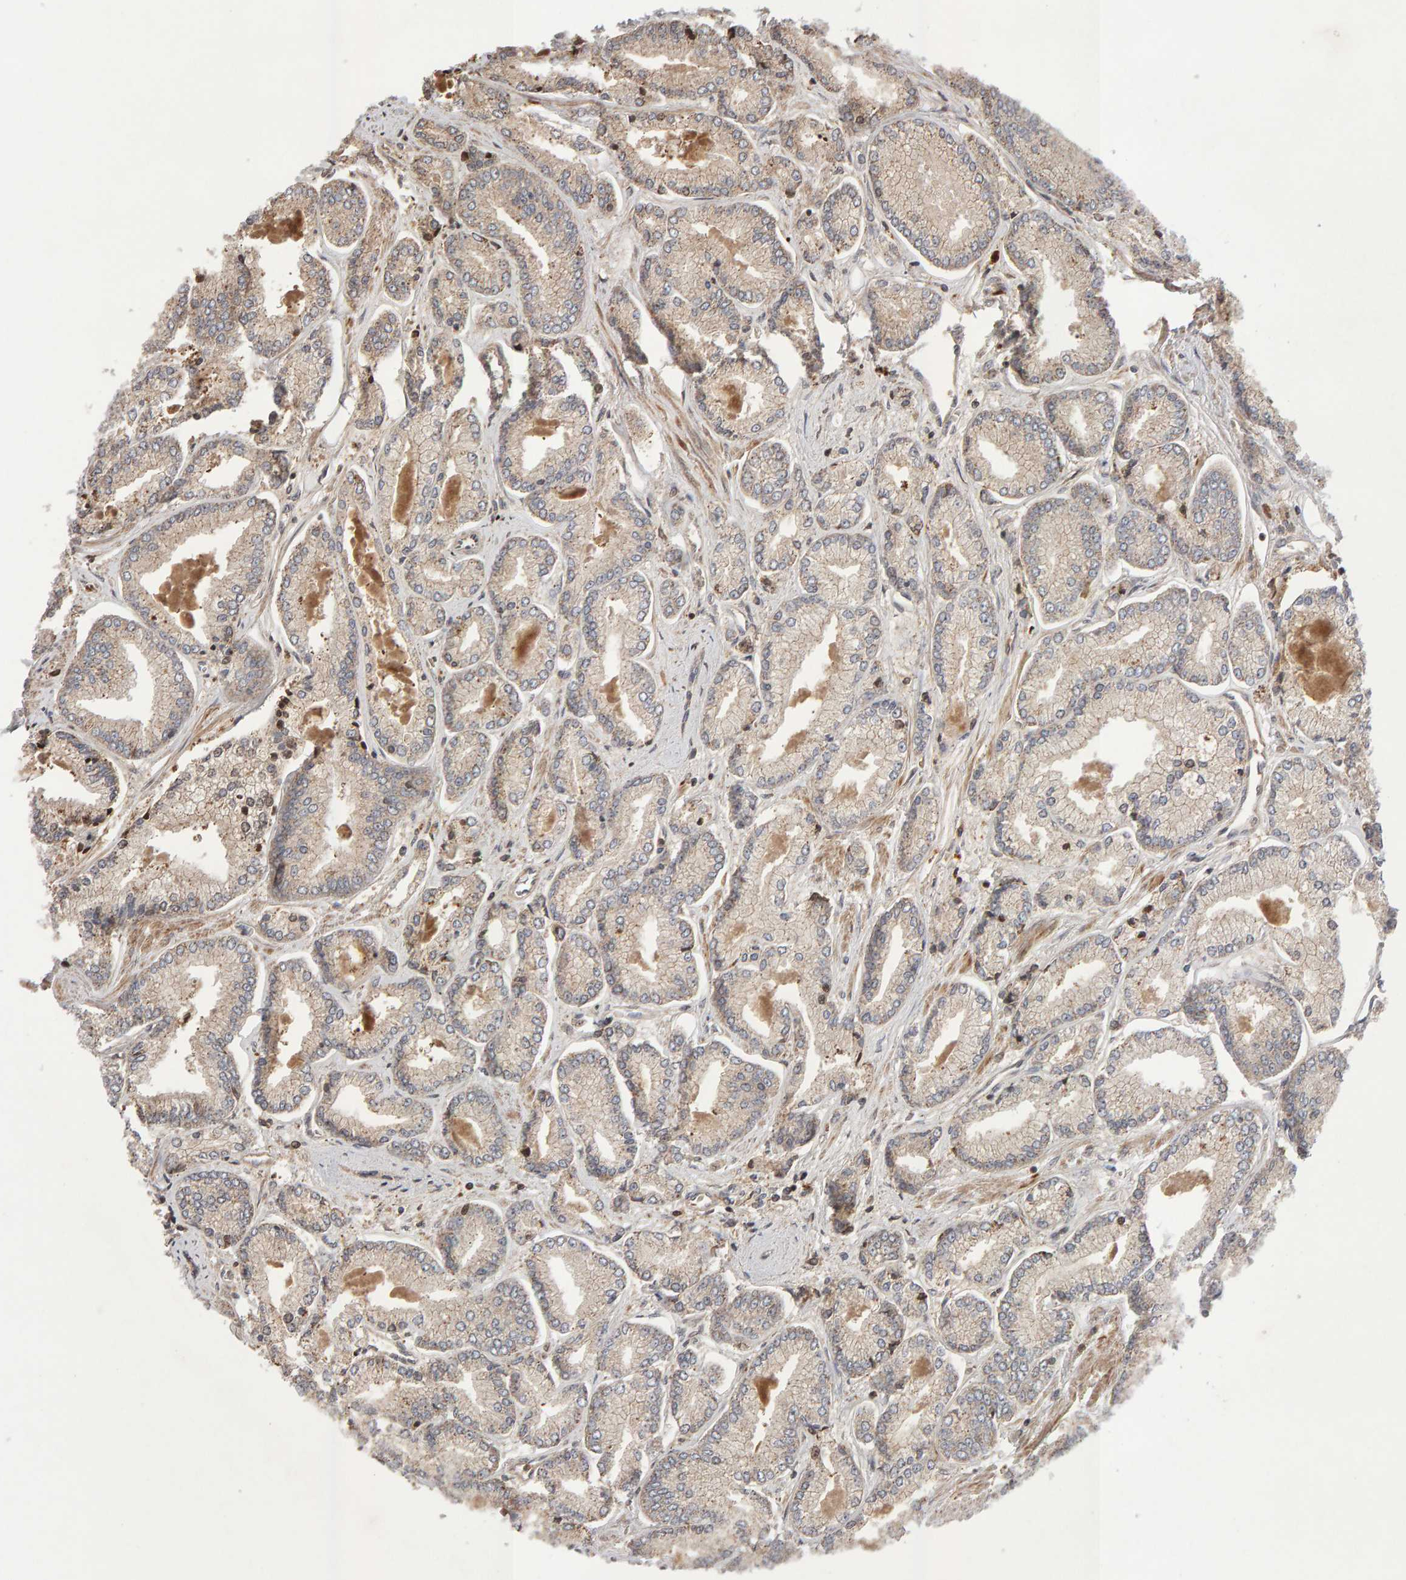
{"staining": {"intensity": "weak", "quantity": "<25%", "location": "cytoplasmic/membranous"}, "tissue": "prostate cancer", "cell_type": "Tumor cells", "image_type": "cancer", "snomed": [{"axis": "morphology", "description": "Adenocarcinoma, Low grade"}, {"axis": "topography", "description": "Prostate"}], "caption": "This is an immunohistochemistry (IHC) photomicrograph of prostate adenocarcinoma (low-grade). There is no staining in tumor cells.", "gene": "LZTS1", "patient": {"sex": "male", "age": 52}}